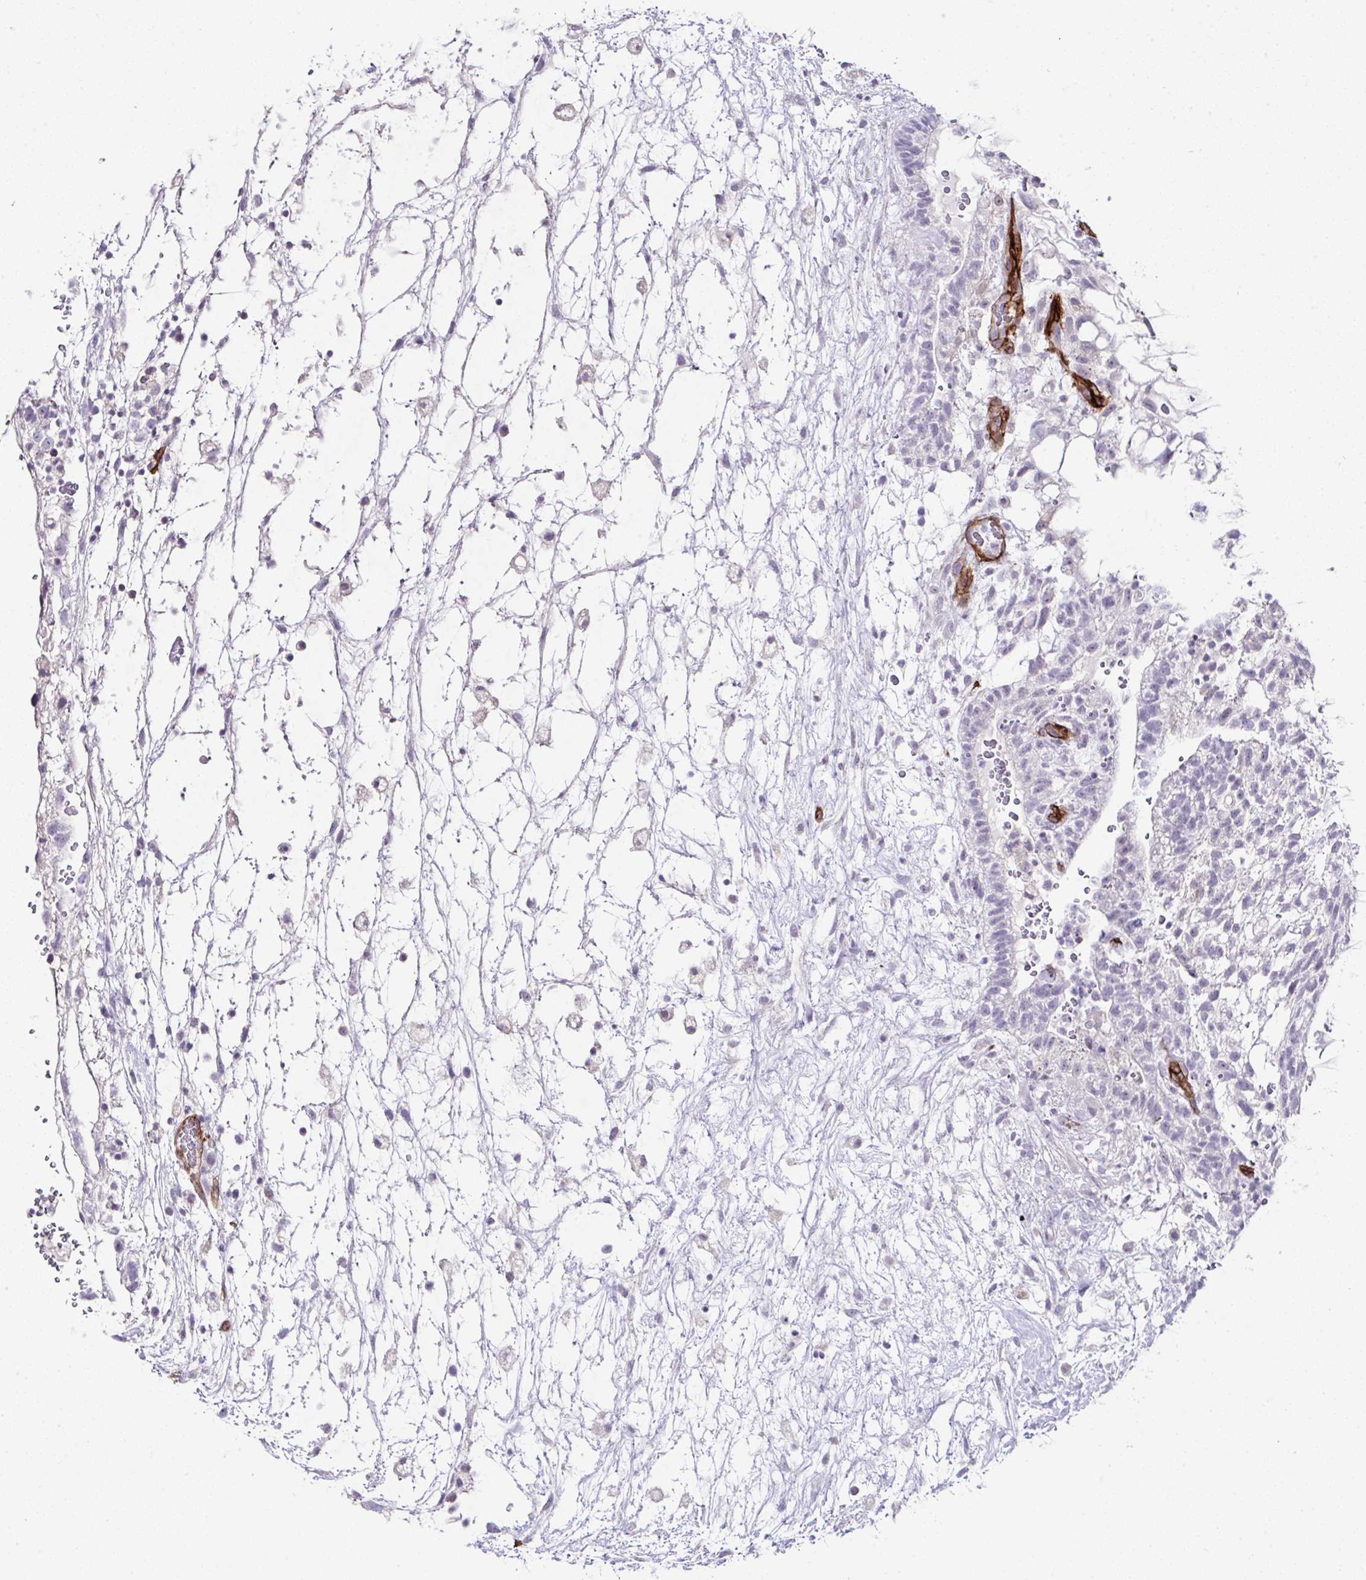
{"staining": {"intensity": "negative", "quantity": "none", "location": "none"}, "tissue": "testis cancer", "cell_type": "Tumor cells", "image_type": "cancer", "snomed": [{"axis": "morphology", "description": "Normal tissue, NOS"}, {"axis": "morphology", "description": "Carcinoma, Embryonal, NOS"}, {"axis": "topography", "description": "Testis"}], "caption": "DAB (3,3'-diaminobenzidine) immunohistochemical staining of testis cancer demonstrates no significant expression in tumor cells.", "gene": "FBXO34", "patient": {"sex": "male", "age": 32}}